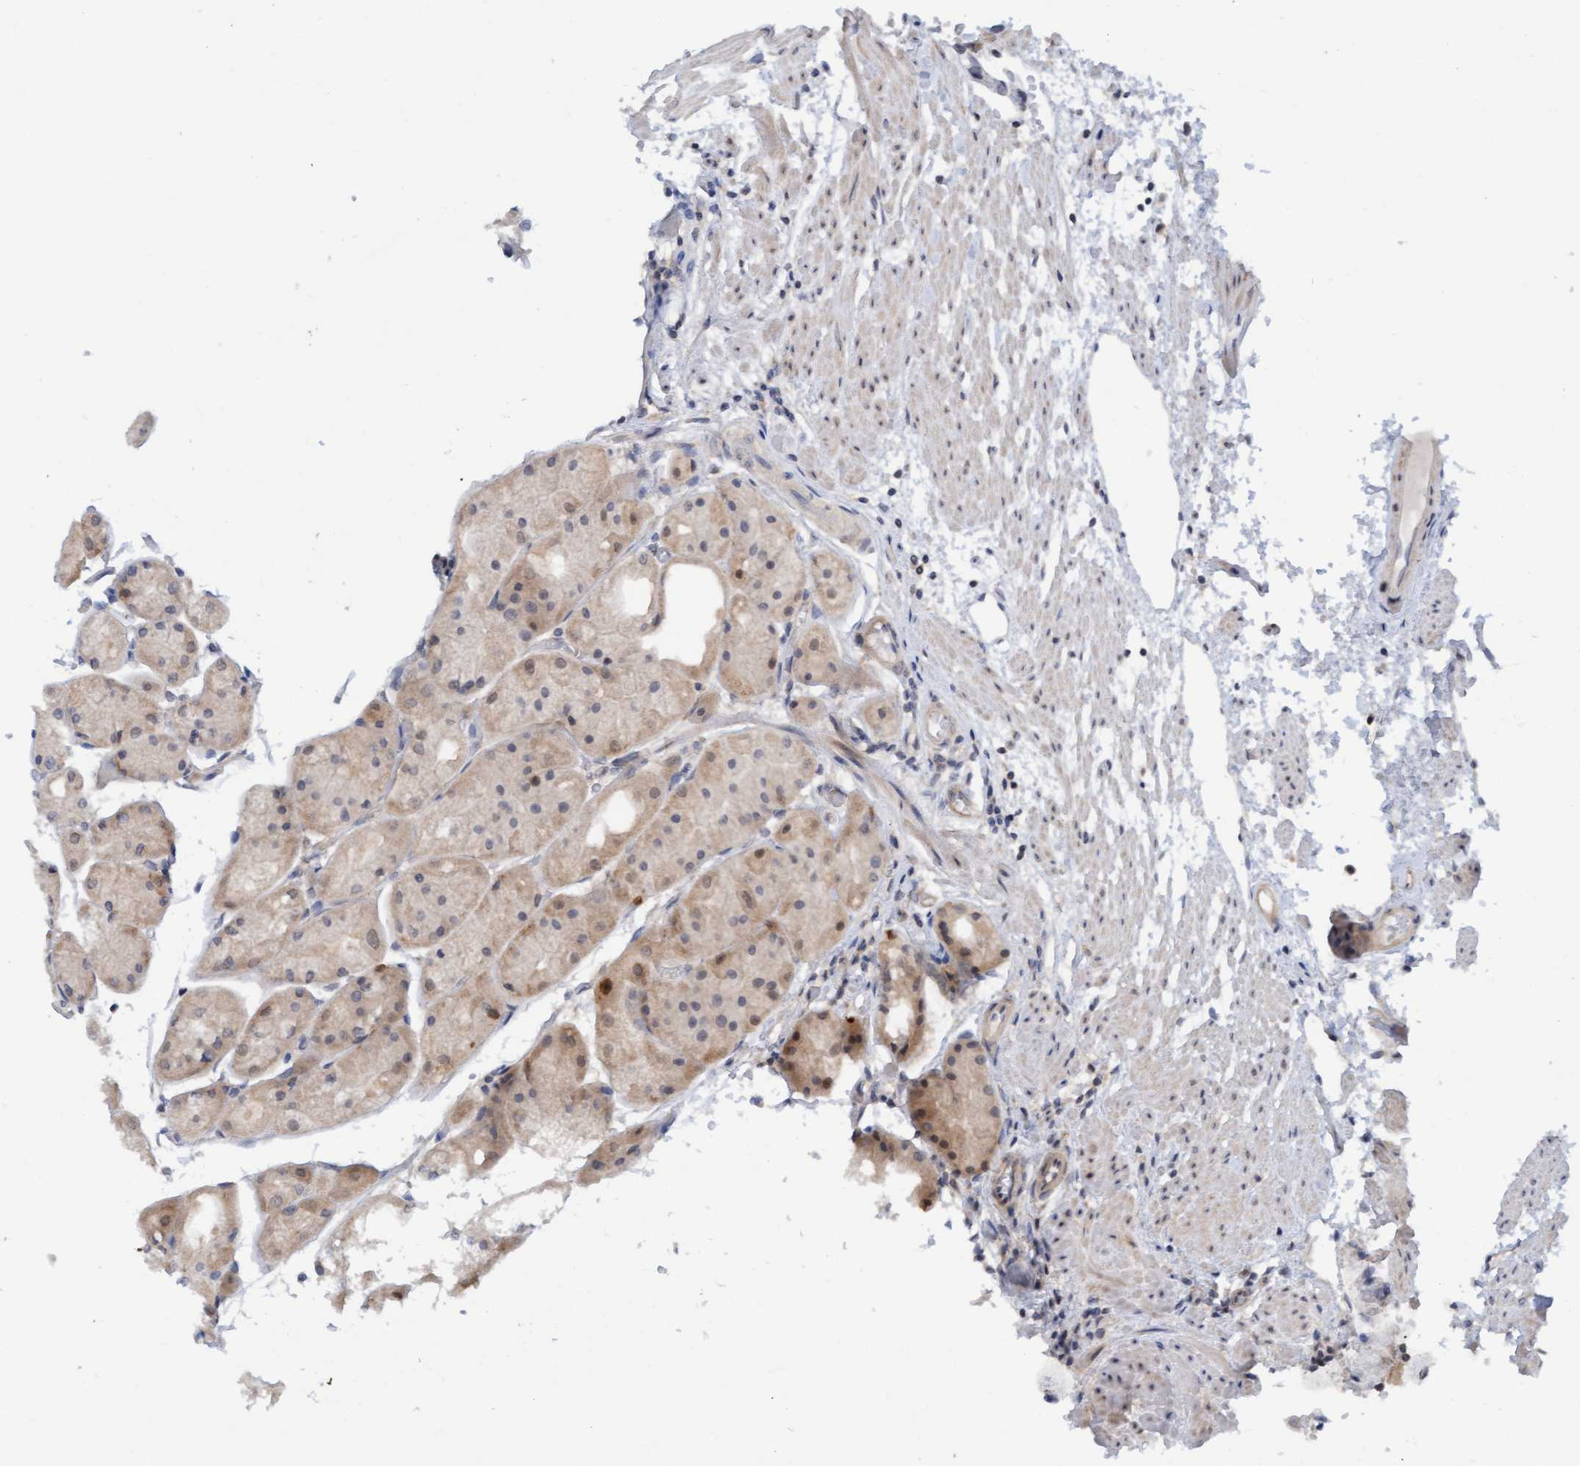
{"staining": {"intensity": "weak", "quantity": "25%-75%", "location": "cytoplasmic/membranous"}, "tissue": "stomach", "cell_type": "Glandular cells", "image_type": "normal", "snomed": [{"axis": "morphology", "description": "Normal tissue, NOS"}, {"axis": "topography", "description": "Stomach, upper"}], "caption": "Immunohistochemical staining of normal stomach shows 25%-75% levels of weak cytoplasmic/membranous protein staining in about 25%-75% of glandular cells.", "gene": "AMZ2", "patient": {"sex": "male", "age": 72}}